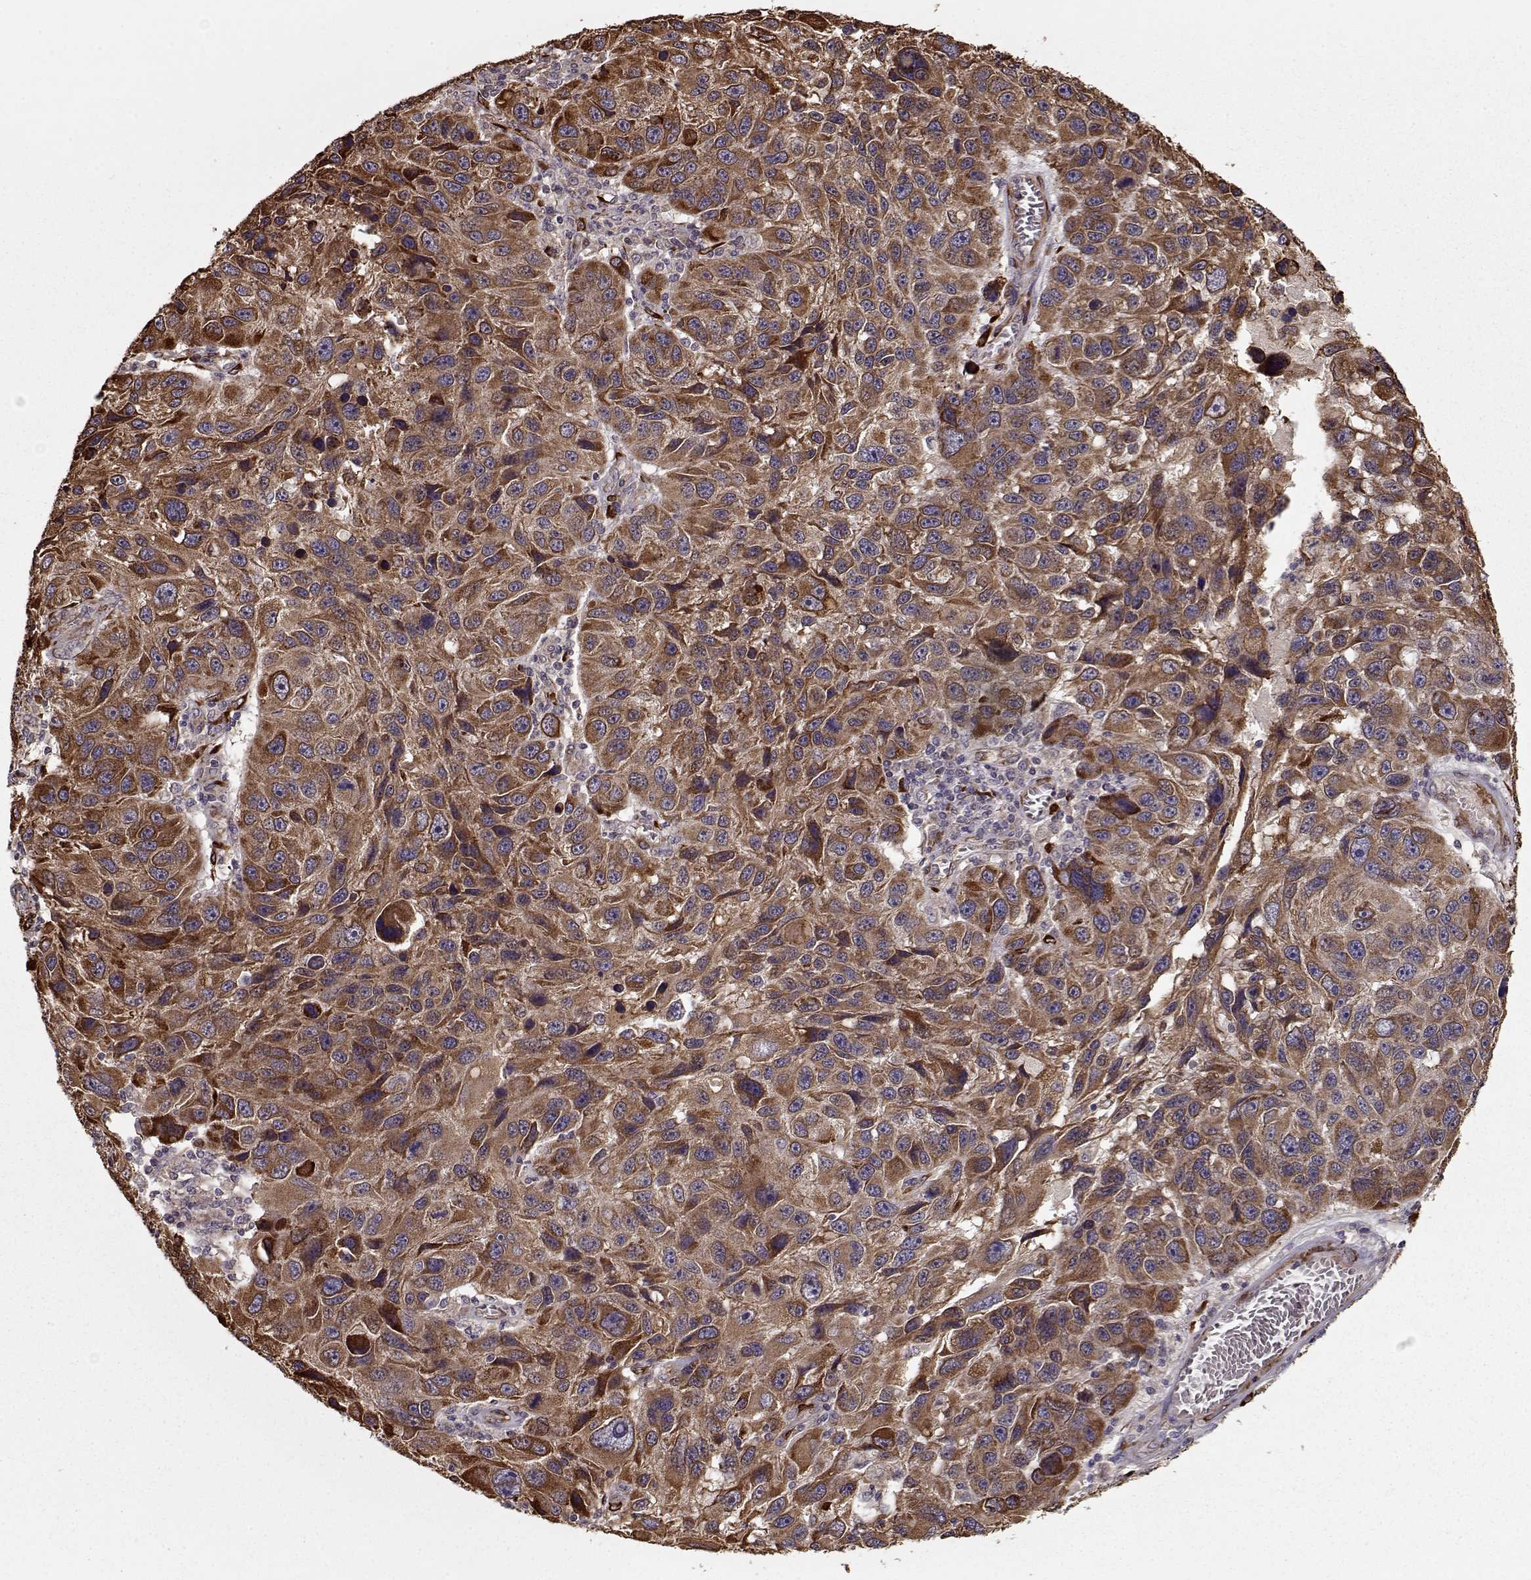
{"staining": {"intensity": "strong", "quantity": ">75%", "location": "cytoplasmic/membranous"}, "tissue": "melanoma", "cell_type": "Tumor cells", "image_type": "cancer", "snomed": [{"axis": "morphology", "description": "Malignant melanoma, NOS"}, {"axis": "topography", "description": "Skin"}], "caption": "Immunohistochemical staining of human malignant melanoma displays strong cytoplasmic/membranous protein expression in approximately >75% of tumor cells.", "gene": "IMMP1L", "patient": {"sex": "male", "age": 53}}